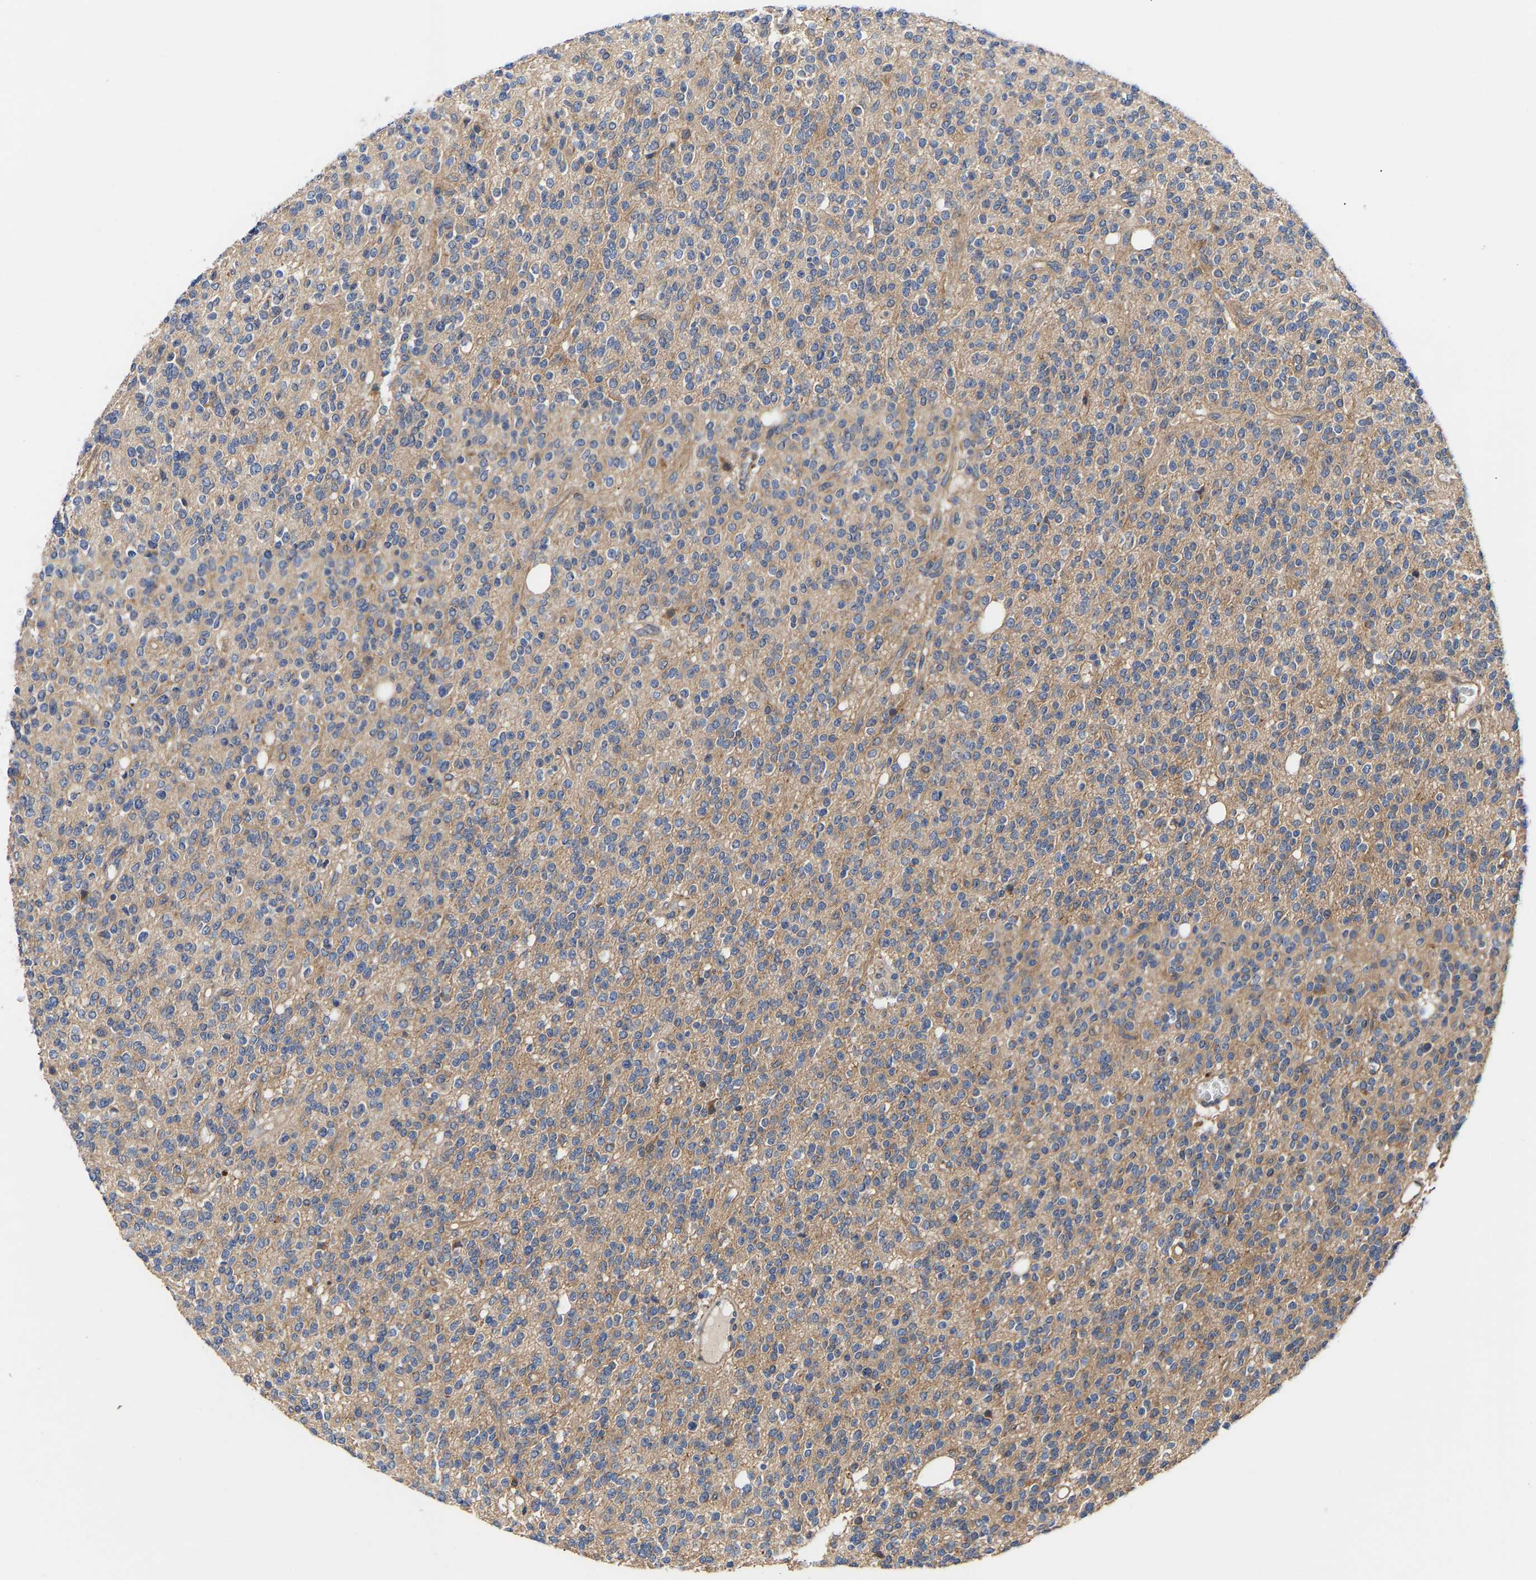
{"staining": {"intensity": "moderate", "quantity": "<25%", "location": "cytoplasmic/membranous"}, "tissue": "glioma", "cell_type": "Tumor cells", "image_type": "cancer", "snomed": [{"axis": "morphology", "description": "Glioma, malignant, High grade"}, {"axis": "topography", "description": "Brain"}], "caption": "A brown stain shows moderate cytoplasmic/membranous positivity of a protein in human glioma tumor cells. (brown staining indicates protein expression, while blue staining denotes nuclei).", "gene": "KASH5", "patient": {"sex": "male", "age": 34}}